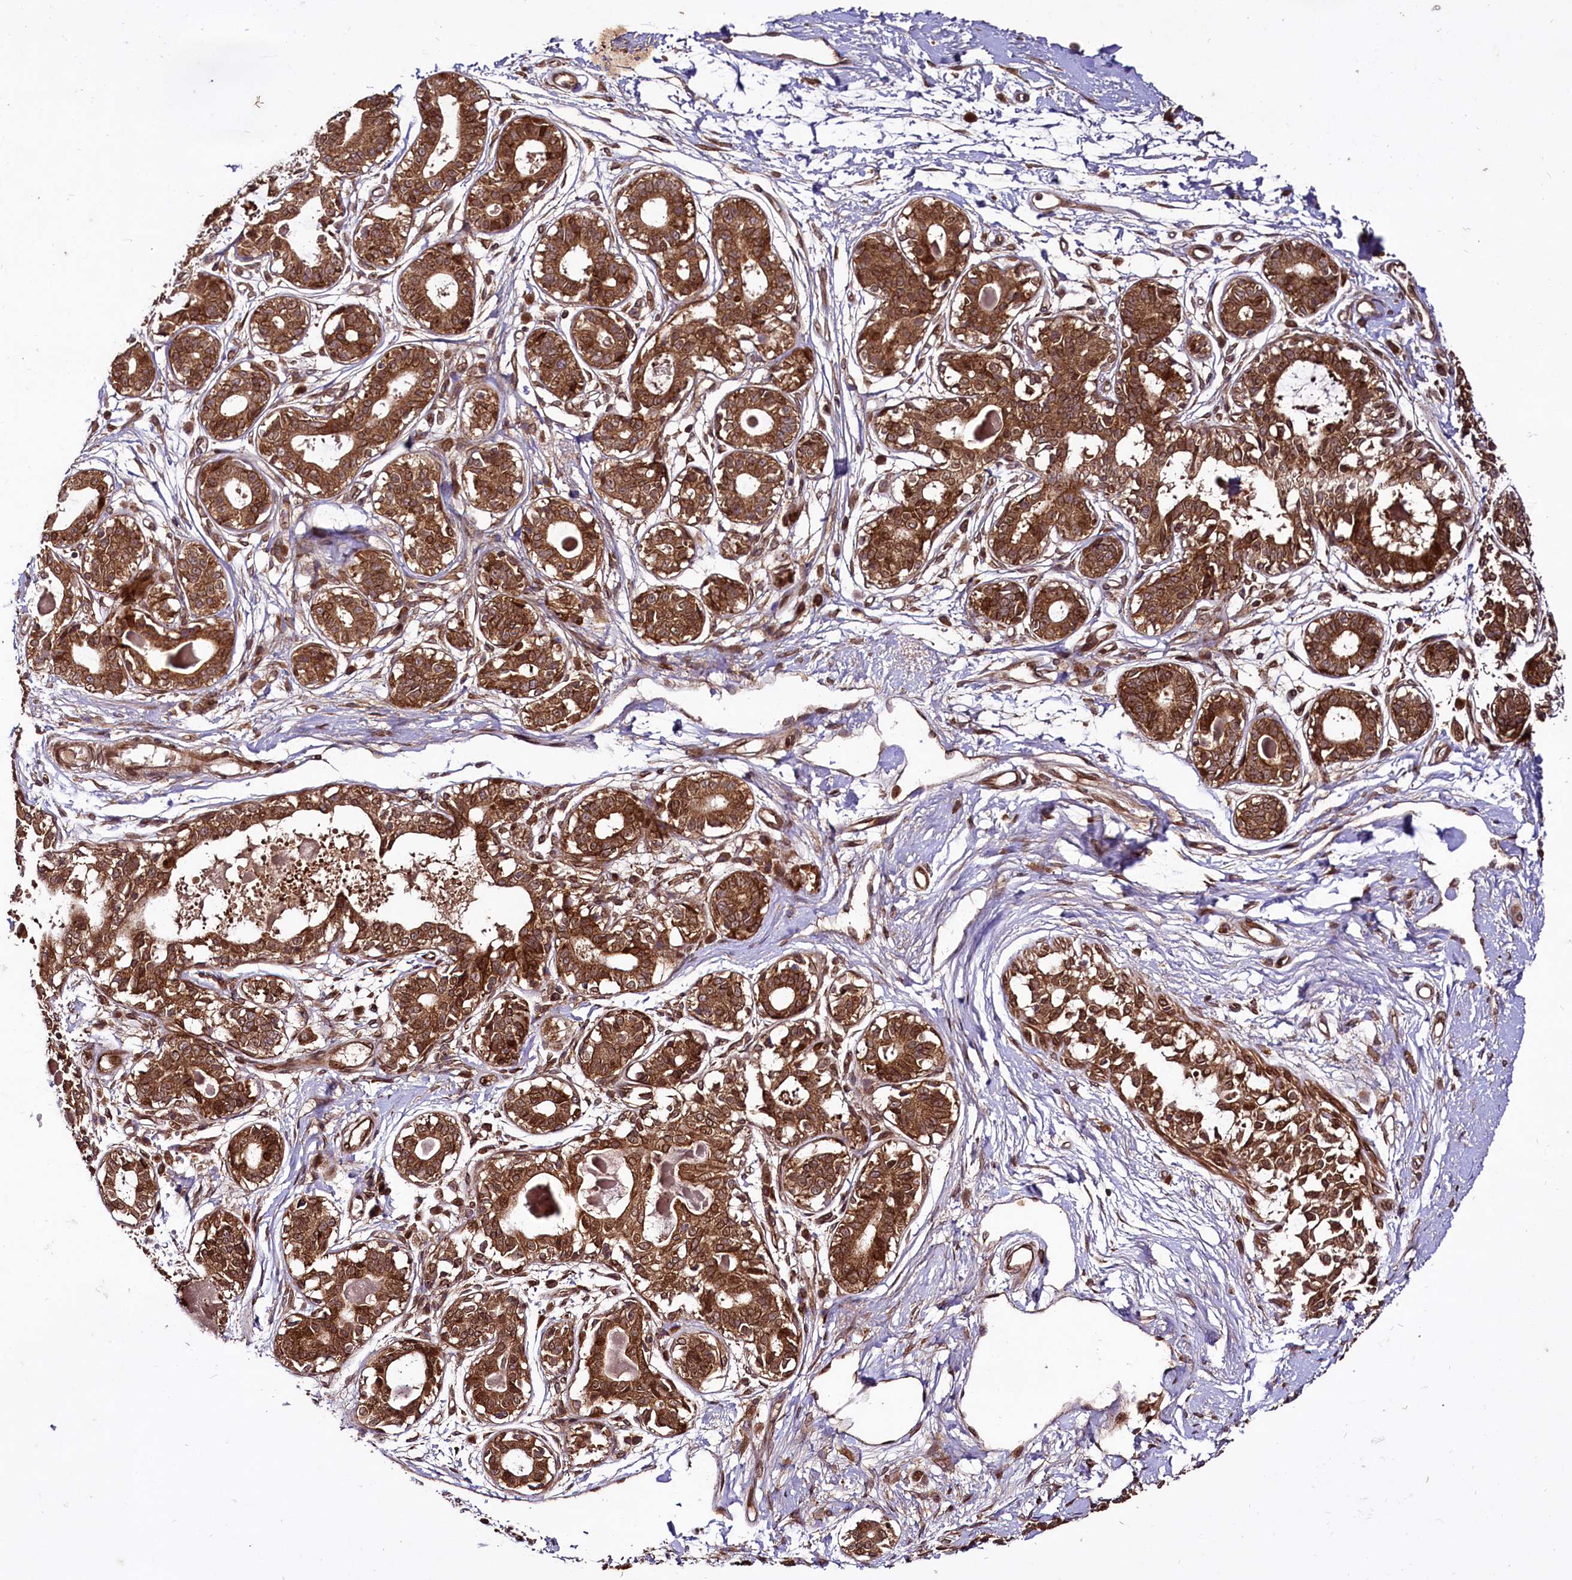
{"staining": {"intensity": "strong", "quantity": ">75%", "location": "cytoplasmic/membranous"}, "tissue": "breast", "cell_type": "Adipocytes", "image_type": "normal", "snomed": [{"axis": "morphology", "description": "Normal tissue, NOS"}, {"axis": "topography", "description": "Breast"}], "caption": "A high amount of strong cytoplasmic/membranous expression is seen in approximately >75% of adipocytes in benign breast.", "gene": "DCP1B", "patient": {"sex": "female", "age": 45}}